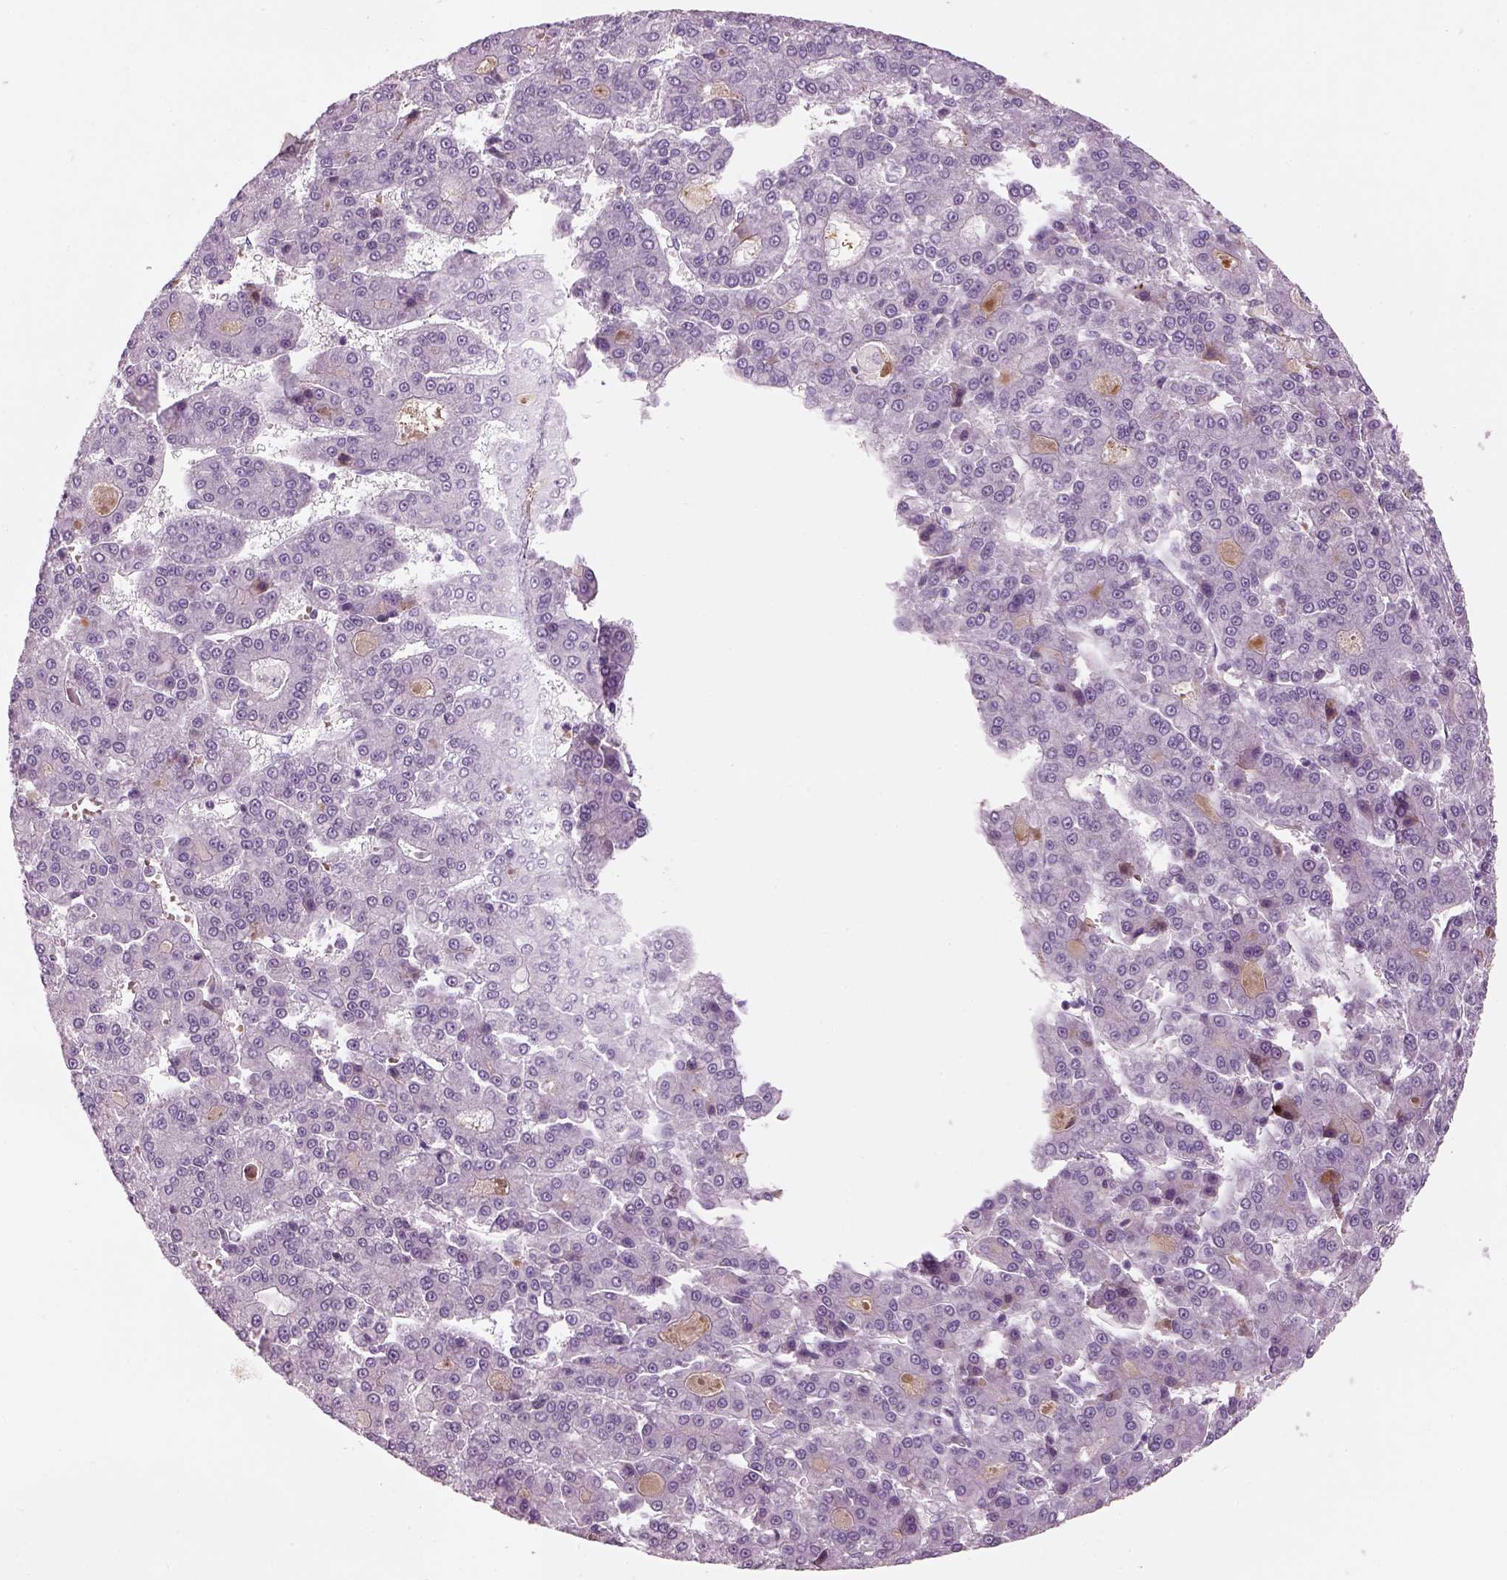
{"staining": {"intensity": "negative", "quantity": "none", "location": "none"}, "tissue": "liver cancer", "cell_type": "Tumor cells", "image_type": "cancer", "snomed": [{"axis": "morphology", "description": "Carcinoma, Hepatocellular, NOS"}, {"axis": "topography", "description": "Liver"}], "caption": "A high-resolution image shows immunohistochemistry (IHC) staining of hepatocellular carcinoma (liver), which reveals no significant expression in tumor cells.", "gene": "PABPC1L2B", "patient": {"sex": "male", "age": 70}}